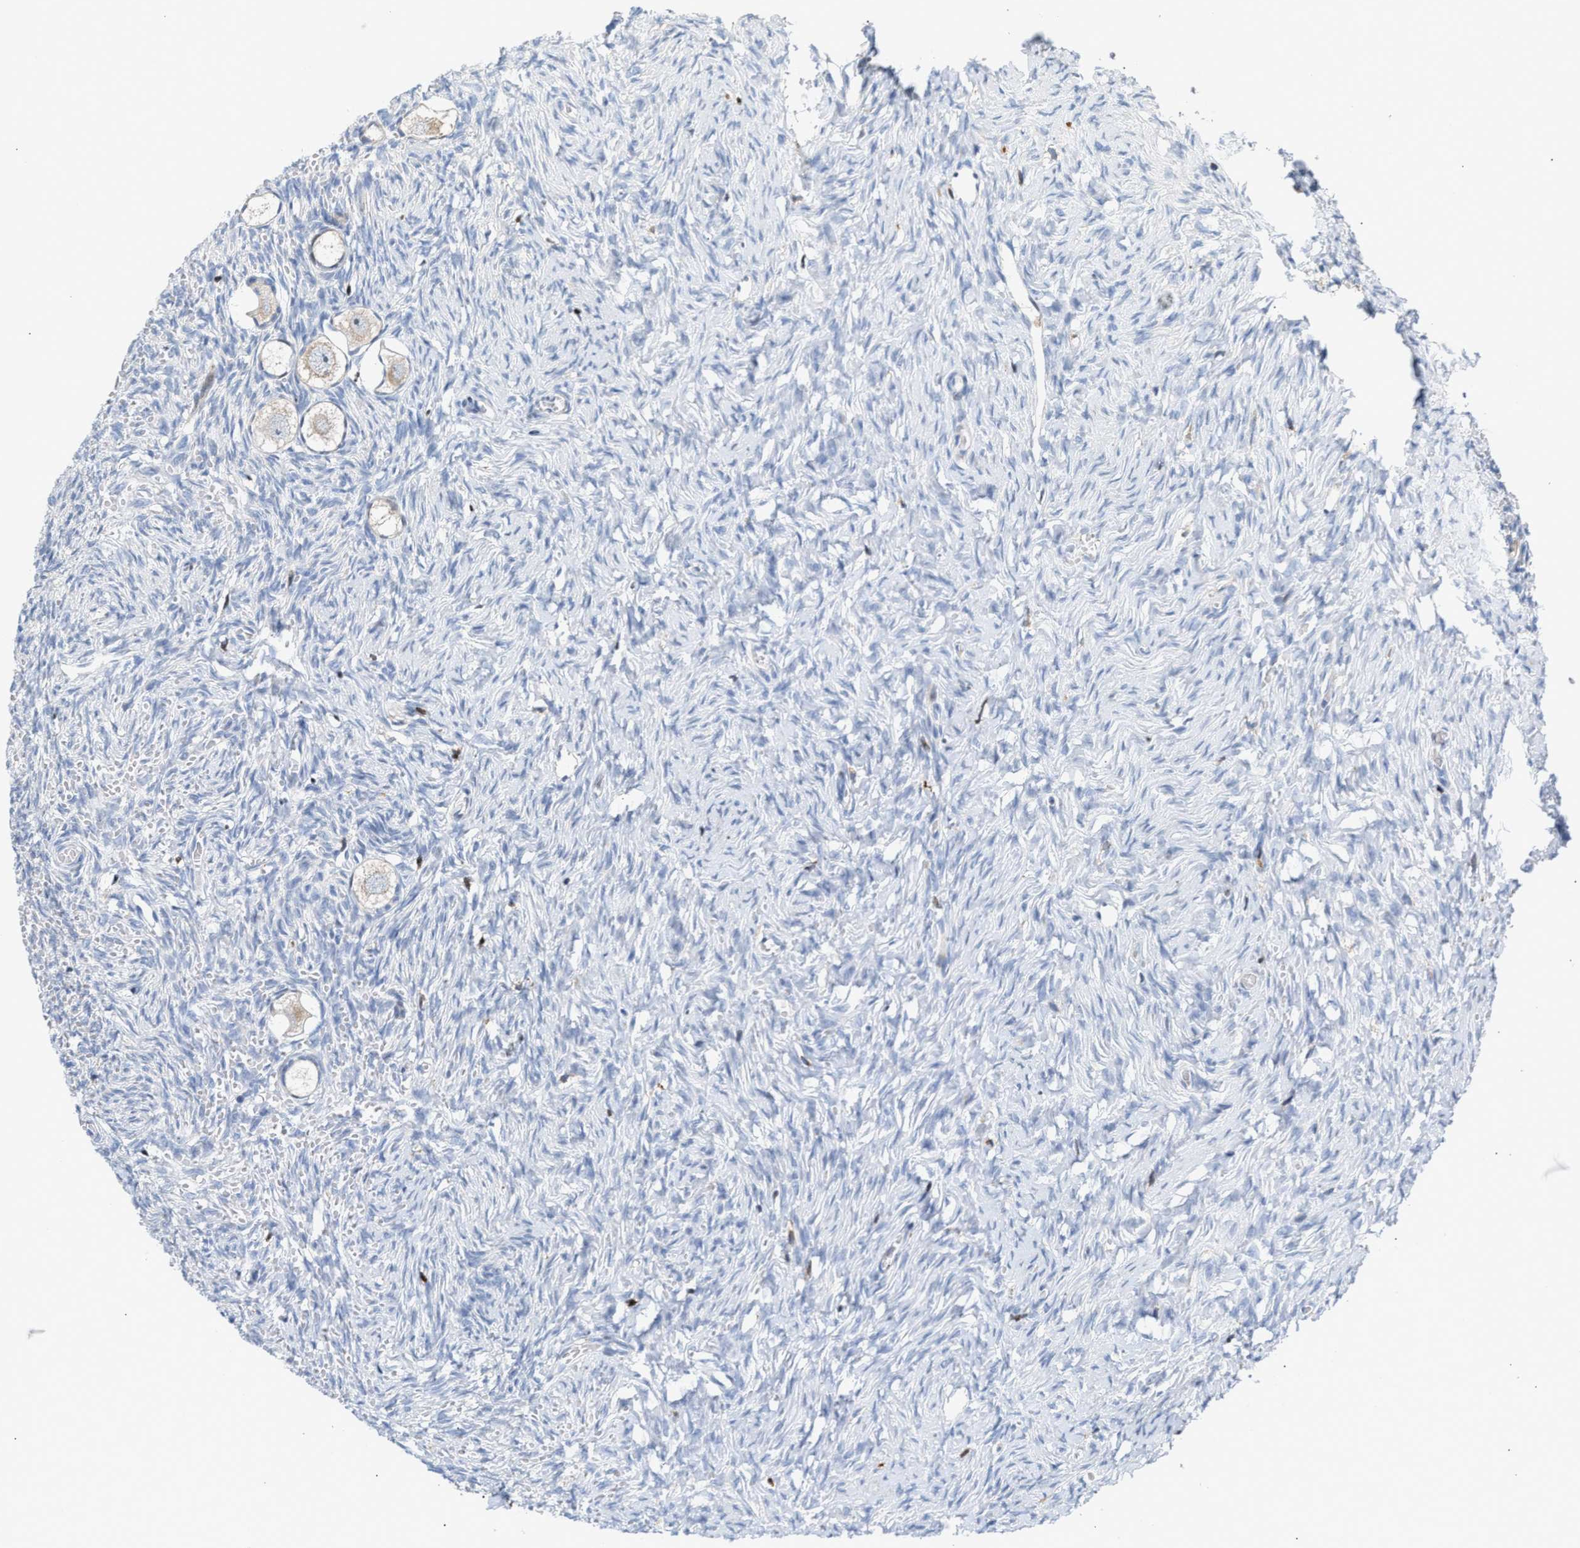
{"staining": {"intensity": "weak", "quantity": ">75%", "location": "cytoplasmic/membranous"}, "tissue": "ovary", "cell_type": "Follicle cells", "image_type": "normal", "snomed": [{"axis": "morphology", "description": "Normal tissue, NOS"}, {"axis": "topography", "description": "Ovary"}], "caption": "A brown stain labels weak cytoplasmic/membranous expression of a protein in follicle cells of normal ovary. (Brightfield microscopy of DAB IHC at high magnification).", "gene": "ATP9A", "patient": {"sex": "female", "age": 27}}